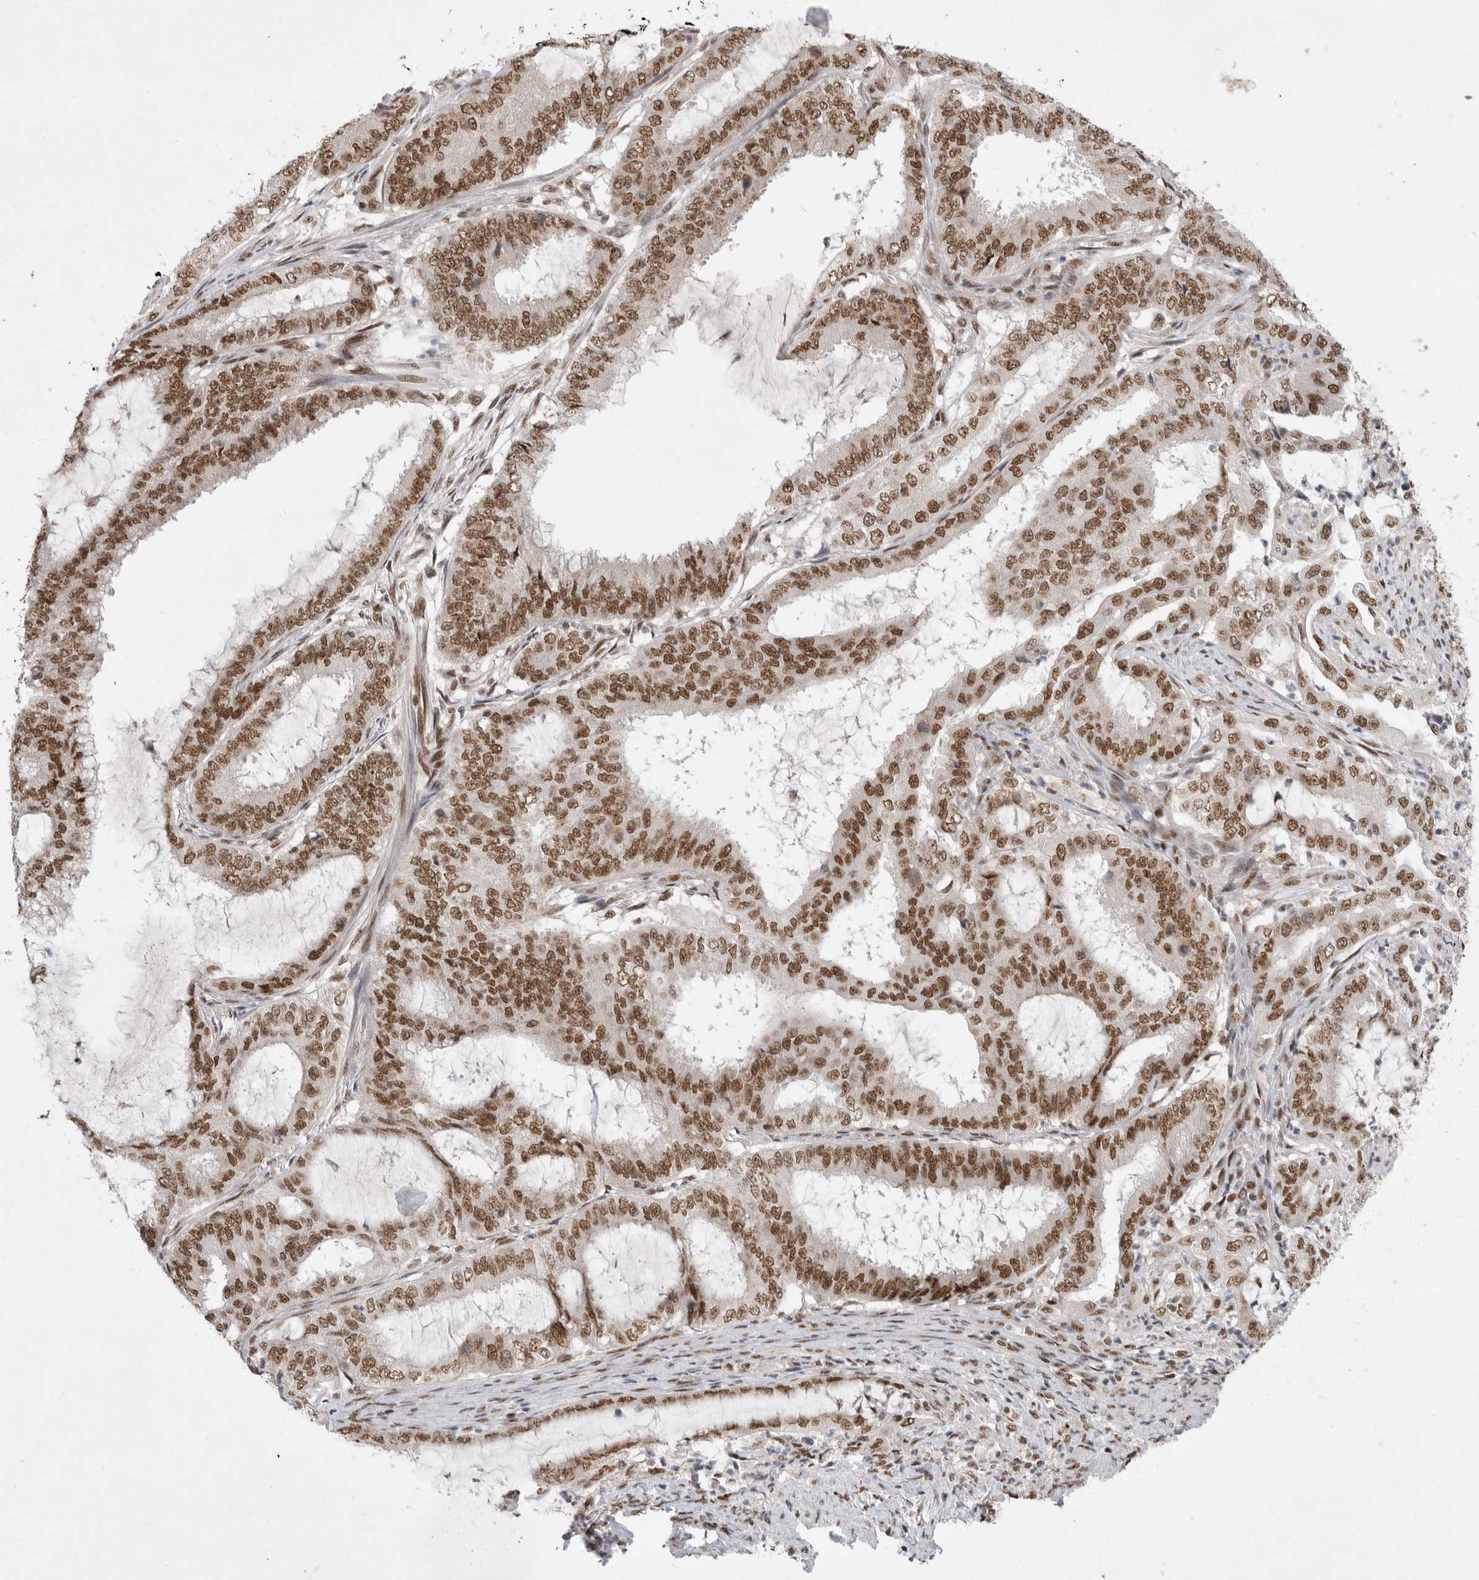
{"staining": {"intensity": "moderate", "quantity": ">75%", "location": "nuclear"}, "tissue": "endometrial cancer", "cell_type": "Tumor cells", "image_type": "cancer", "snomed": [{"axis": "morphology", "description": "Adenocarcinoma, NOS"}, {"axis": "topography", "description": "Endometrium"}], "caption": "An image of endometrial cancer (adenocarcinoma) stained for a protein exhibits moderate nuclear brown staining in tumor cells.", "gene": "ZNF830", "patient": {"sex": "female", "age": 51}}